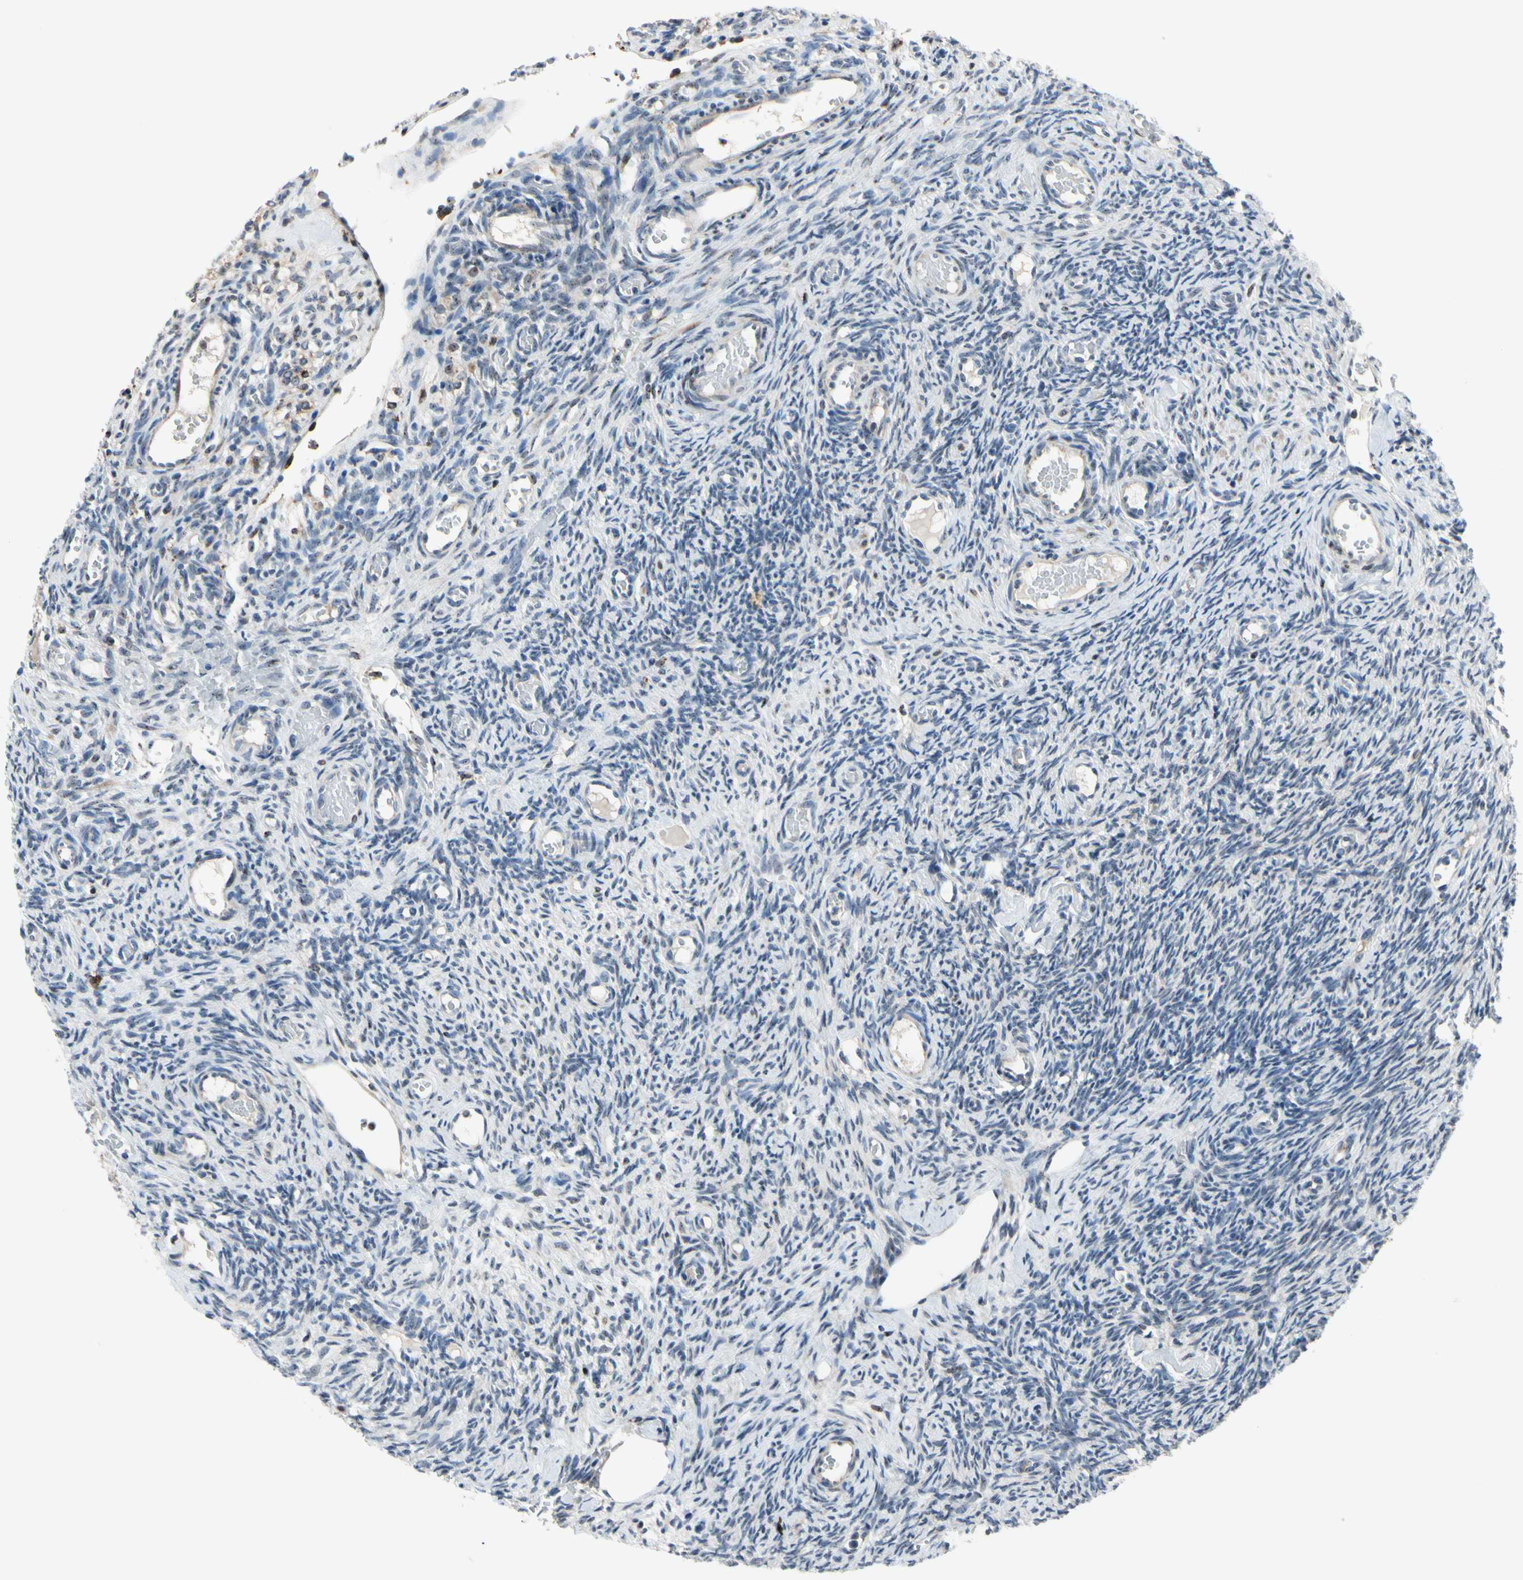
{"staining": {"intensity": "weak", "quantity": ">75%", "location": "cytoplasmic/membranous"}, "tissue": "ovary", "cell_type": "Follicle cells", "image_type": "normal", "snomed": [{"axis": "morphology", "description": "Normal tissue, NOS"}, {"axis": "topography", "description": "Ovary"}], "caption": "DAB immunohistochemical staining of normal human ovary shows weak cytoplasmic/membranous protein positivity in approximately >75% of follicle cells. (DAB (3,3'-diaminobenzidine) = brown stain, brightfield microscopy at high magnification).", "gene": "TMED7", "patient": {"sex": "female", "age": 35}}